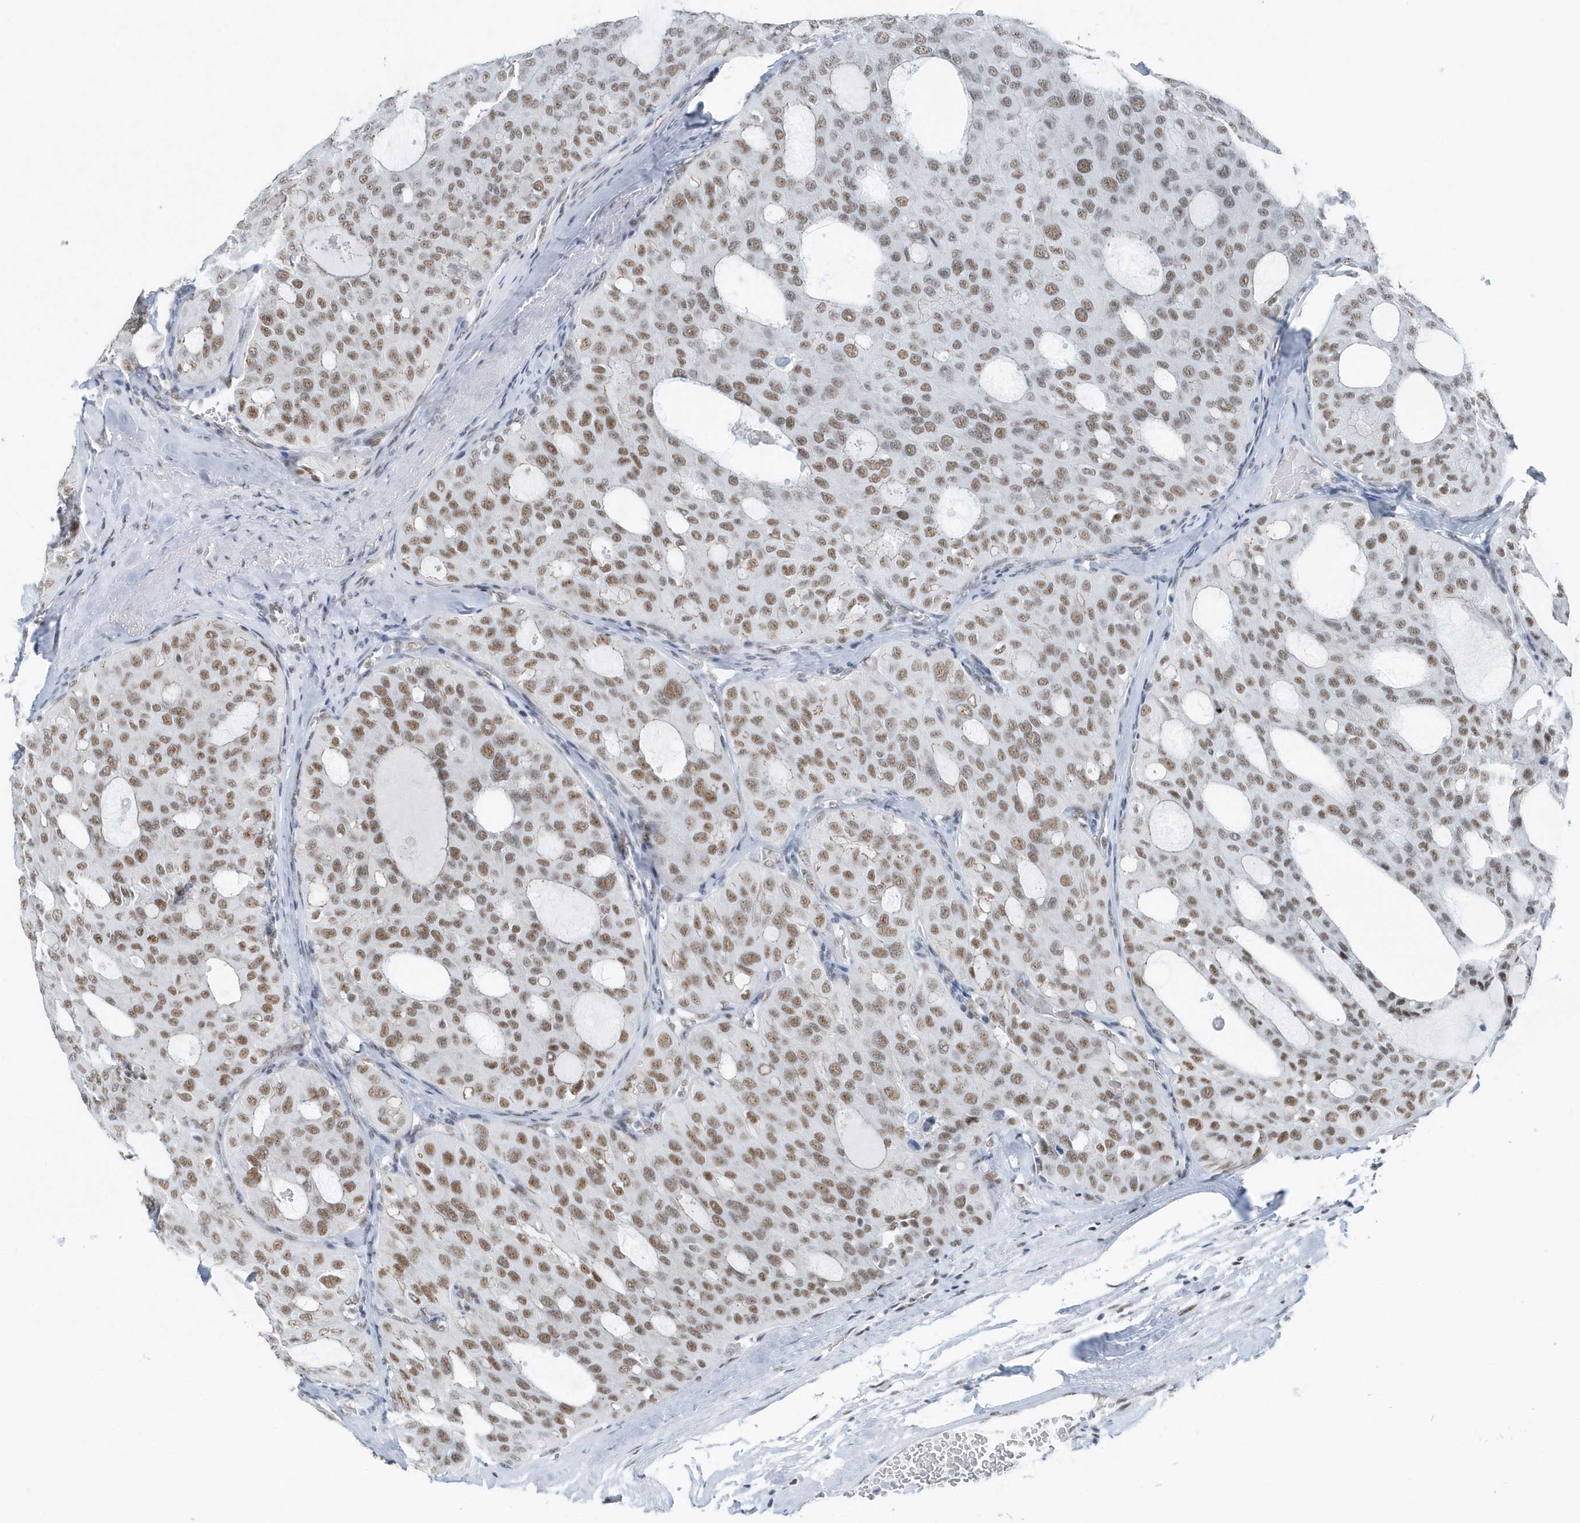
{"staining": {"intensity": "moderate", "quantity": ">75%", "location": "nuclear"}, "tissue": "thyroid cancer", "cell_type": "Tumor cells", "image_type": "cancer", "snomed": [{"axis": "morphology", "description": "Follicular adenoma carcinoma, NOS"}, {"axis": "topography", "description": "Thyroid gland"}], "caption": "The micrograph exhibits a brown stain indicating the presence of a protein in the nuclear of tumor cells in thyroid follicular adenoma carcinoma.", "gene": "FIP1L1", "patient": {"sex": "male", "age": 75}}